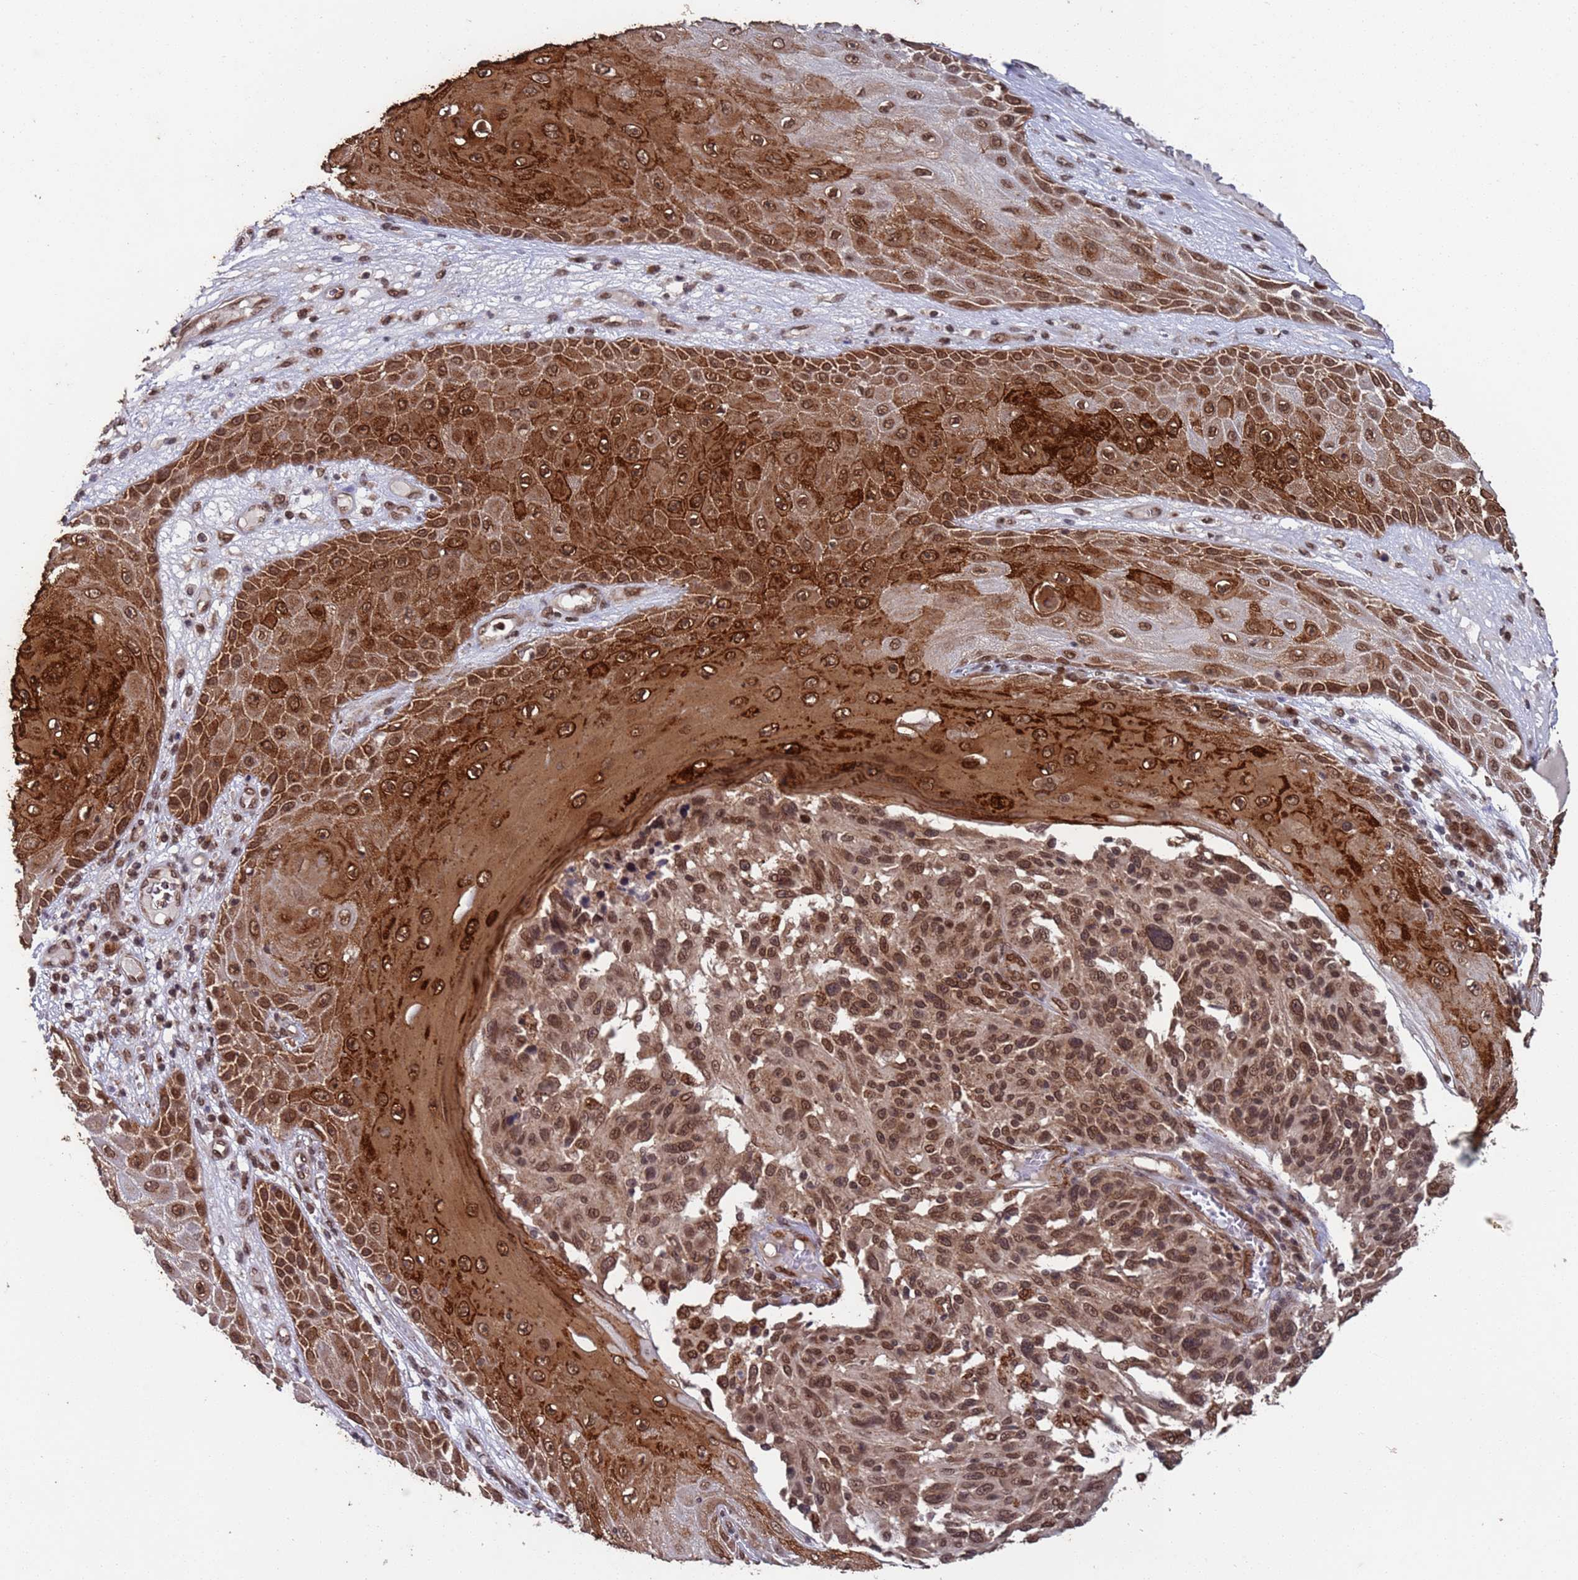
{"staining": {"intensity": "moderate", "quantity": ">75%", "location": "cytoplasmic/membranous,nuclear"}, "tissue": "melanoma", "cell_type": "Tumor cells", "image_type": "cancer", "snomed": [{"axis": "morphology", "description": "Malignant melanoma, NOS"}, {"axis": "topography", "description": "Skin"}], "caption": "Protein staining by IHC reveals moderate cytoplasmic/membranous and nuclear positivity in approximately >75% of tumor cells in malignant melanoma.", "gene": "FUBP3", "patient": {"sex": "male", "age": 53}}